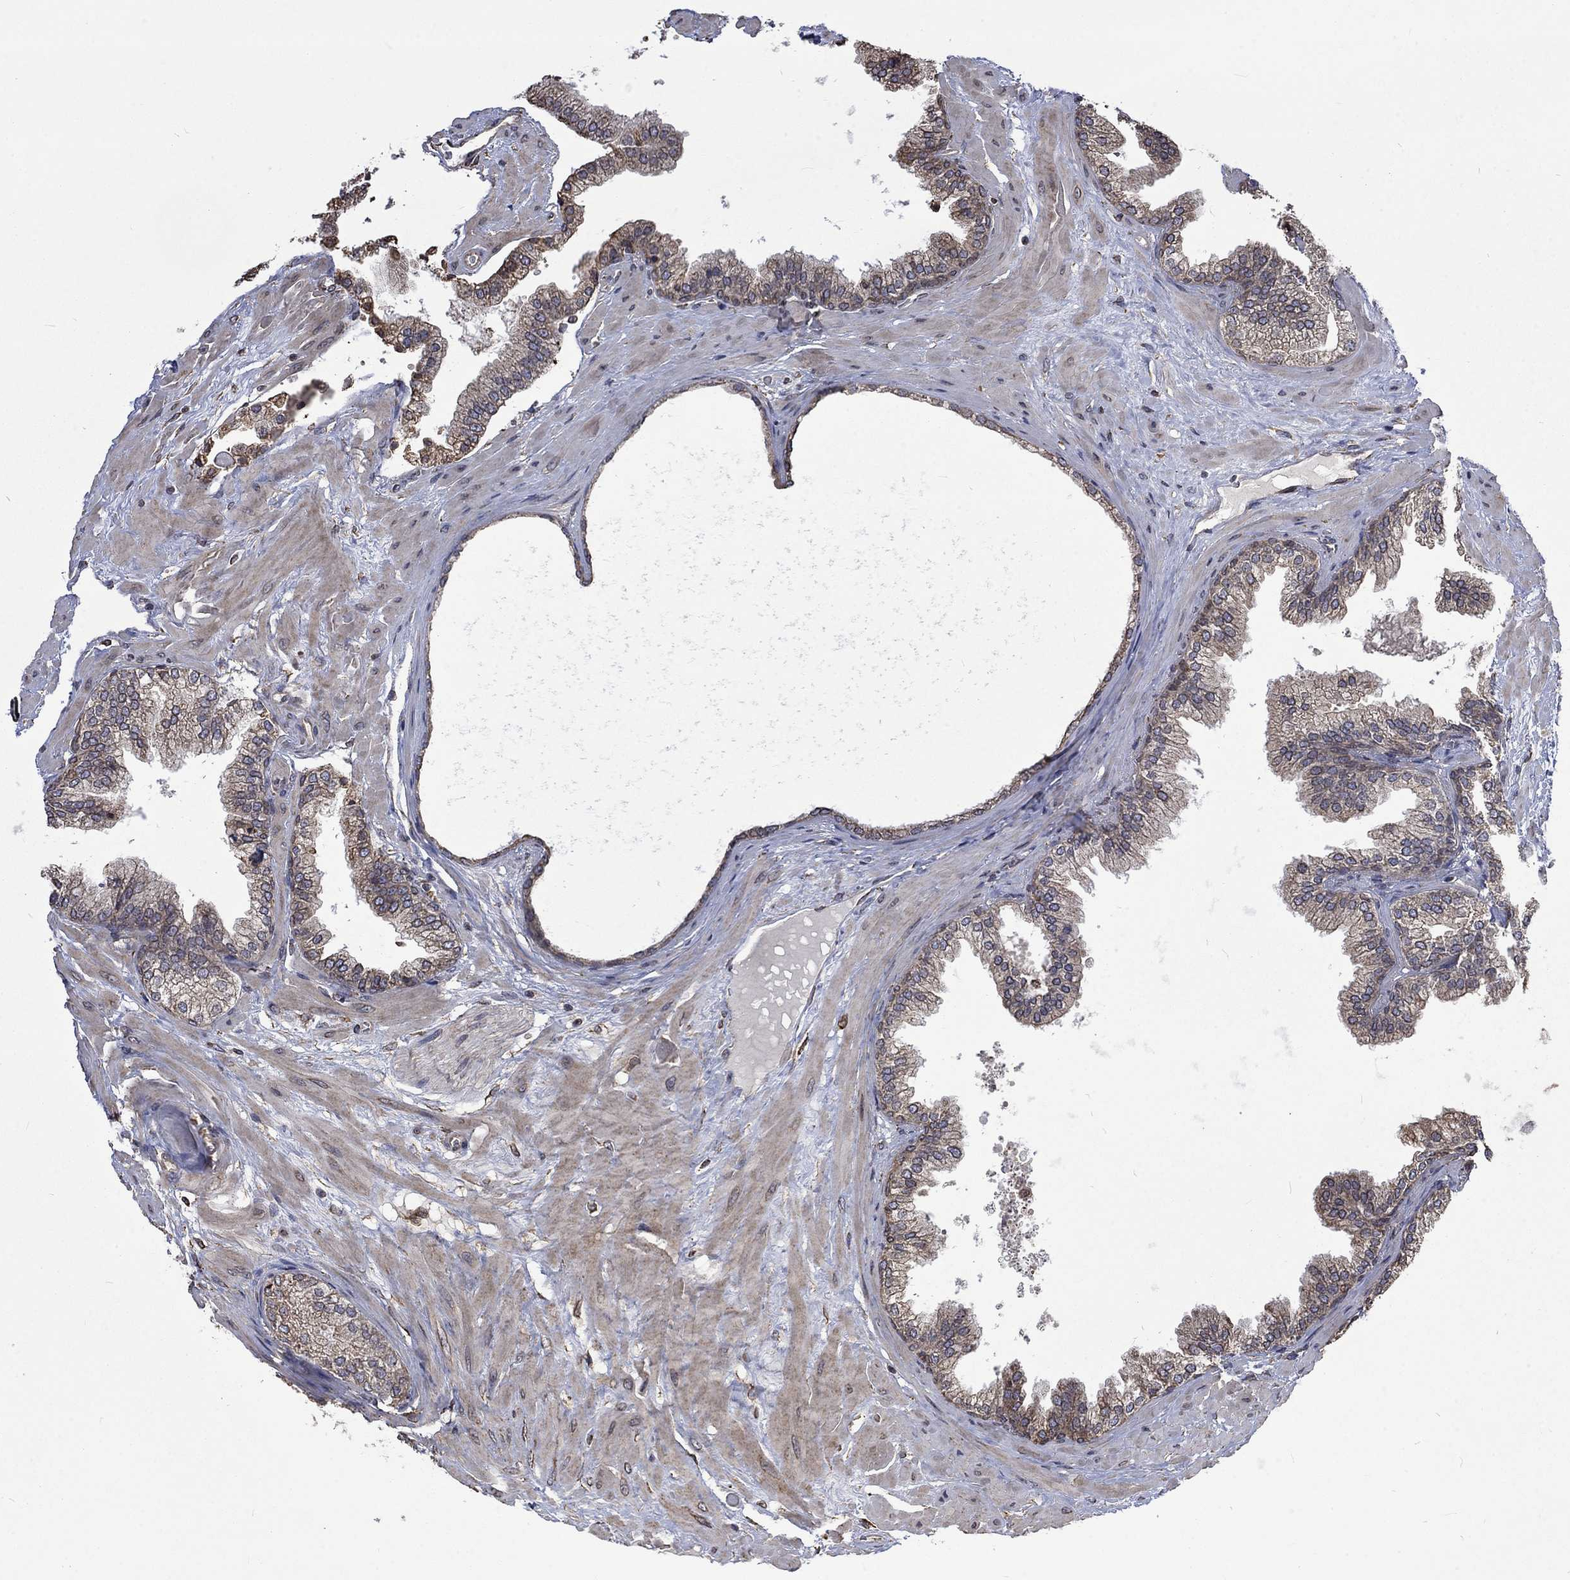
{"staining": {"intensity": "weak", "quantity": "<25%", "location": "cytoplasmic/membranous"}, "tissue": "prostate cancer", "cell_type": "Tumor cells", "image_type": "cancer", "snomed": [{"axis": "morphology", "description": "Adenocarcinoma, Low grade"}, {"axis": "topography", "description": "Prostate"}], "caption": "The immunohistochemistry histopathology image has no significant positivity in tumor cells of prostate cancer (low-grade adenocarcinoma) tissue.", "gene": "ESRRA", "patient": {"sex": "male", "age": 72}}